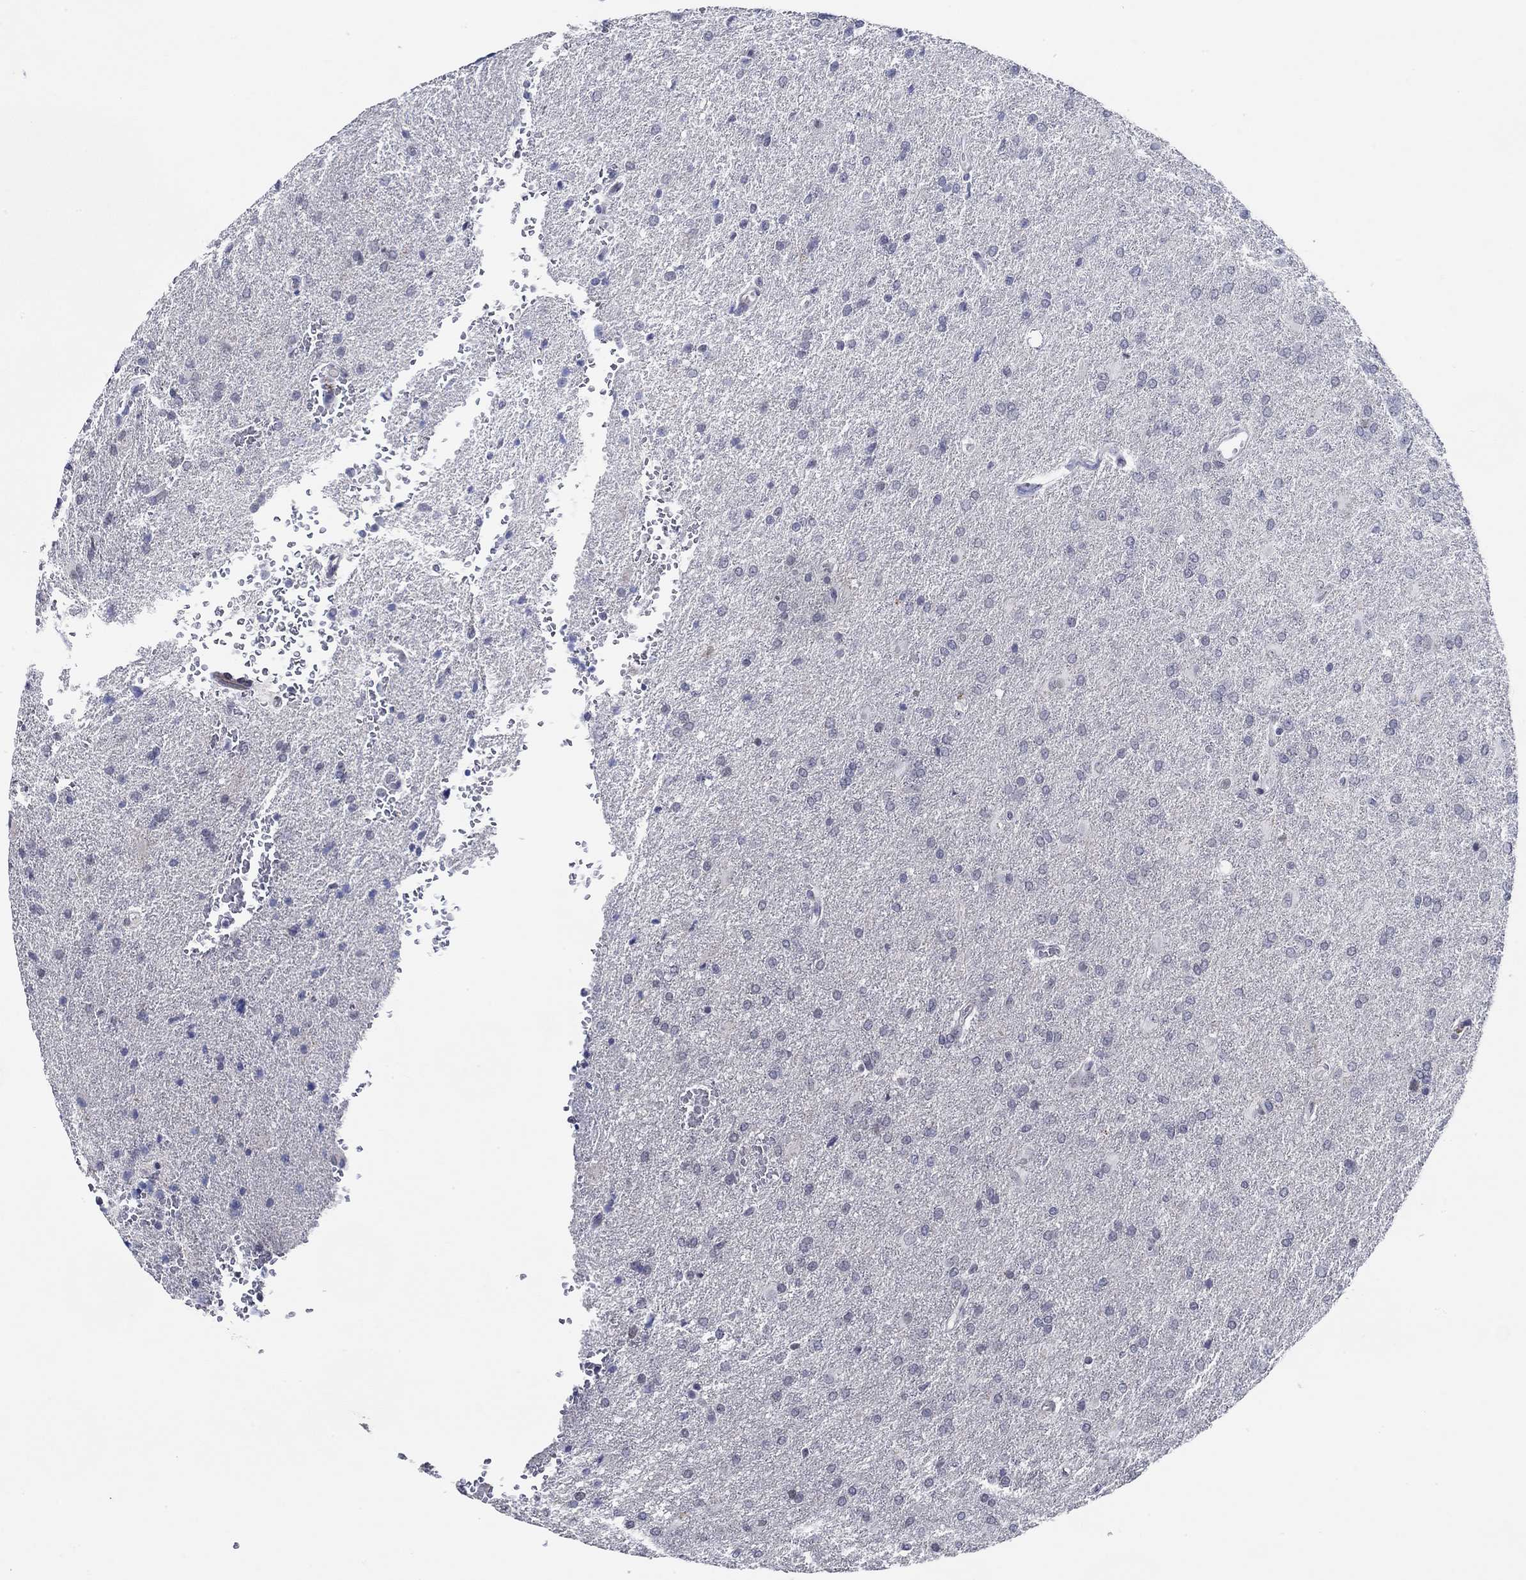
{"staining": {"intensity": "negative", "quantity": "none", "location": "none"}, "tissue": "glioma", "cell_type": "Tumor cells", "image_type": "cancer", "snomed": [{"axis": "morphology", "description": "Glioma, malignant, High grade"}, {"axis": "topography", "description": "Brain"}], "caption": "Immunohistochemistry micrograph of neoplastic tissue: human glioma stained with DAB (3,3'-diaminobenzidine) reveals no significant protein staining in tumor cells. (IHC, brightfield microscopy, high magnification).", "gene": "SLC34A1", "patient": {"sex": "male", "age": 68}}